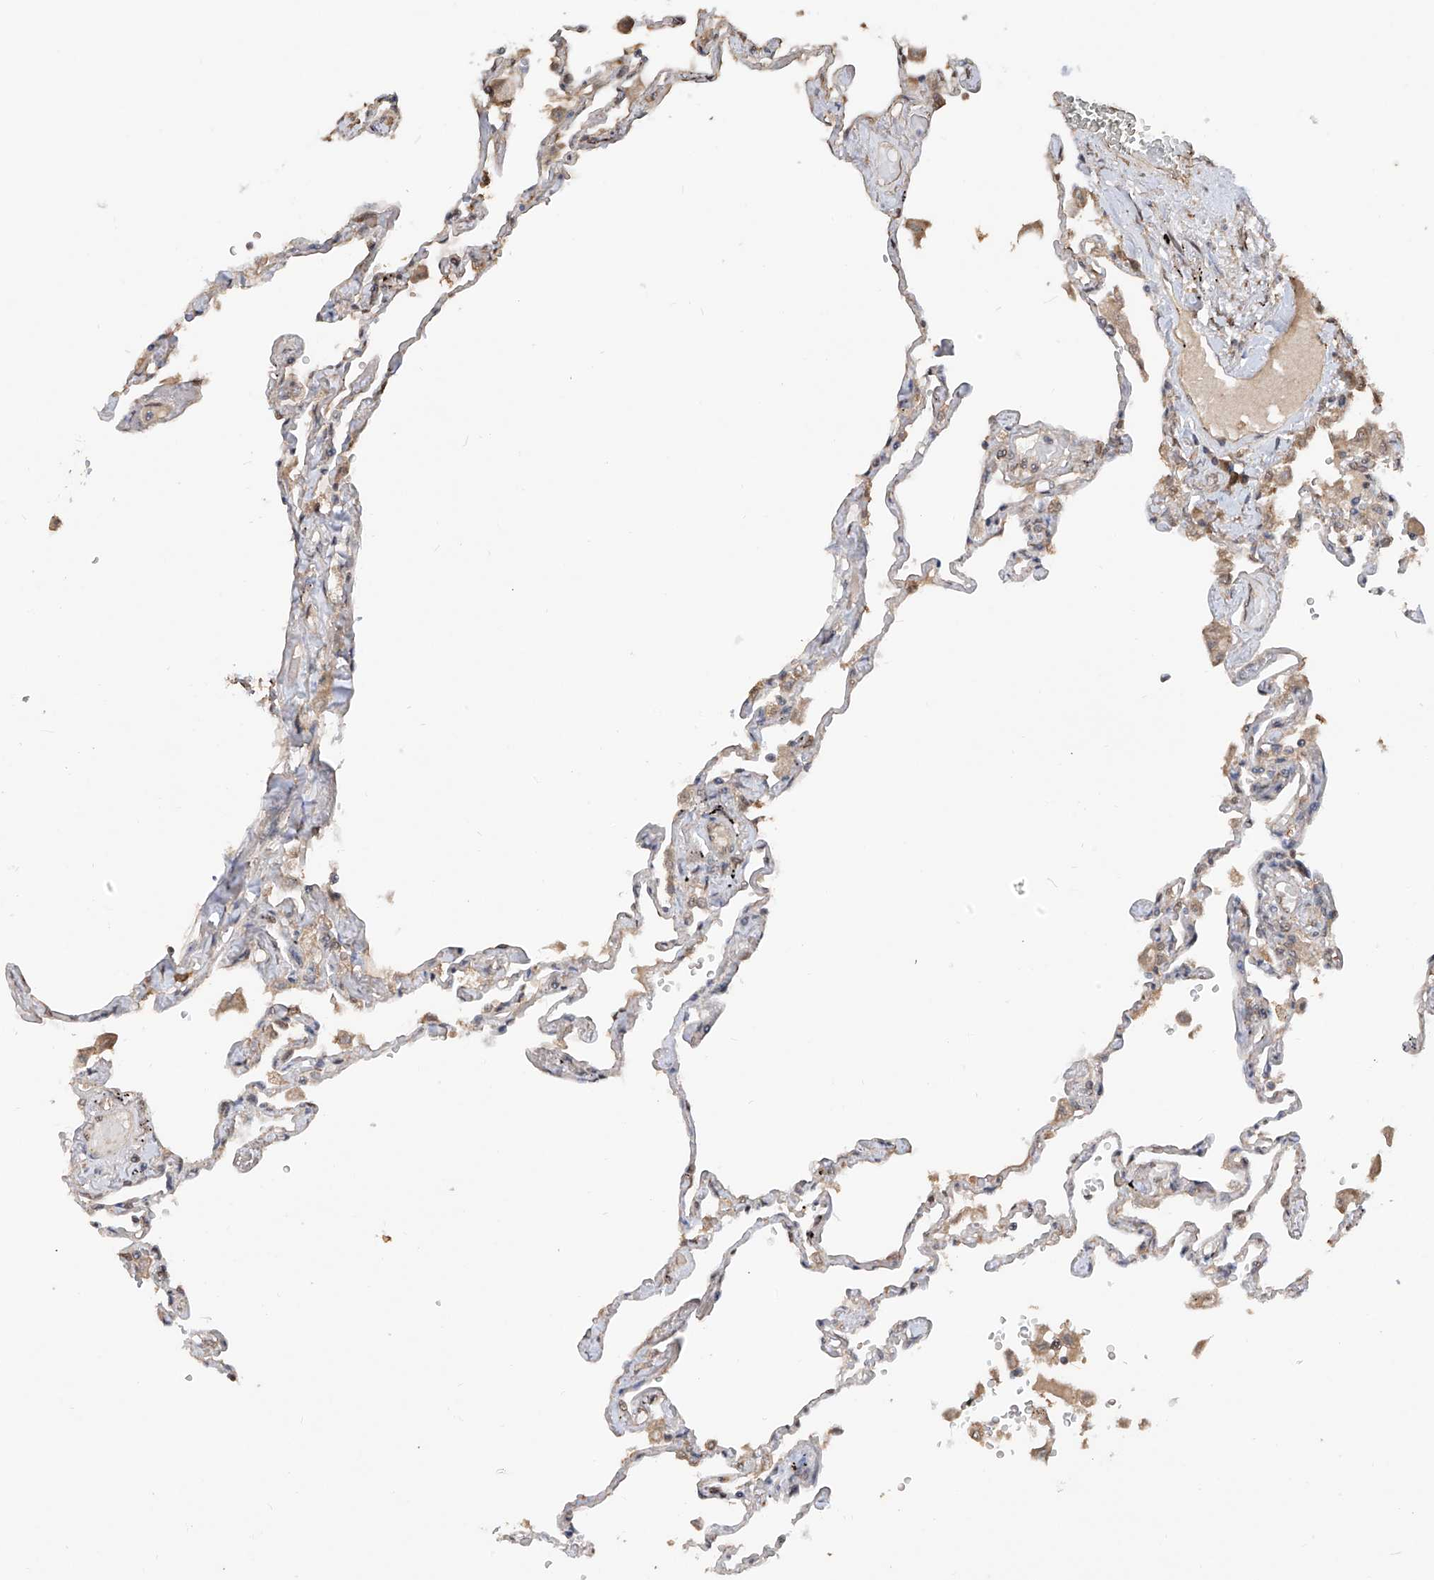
{"staining": {"intensity": "moderate", "quantity": "<25%", "location": "cytoplasmic/membranous"}, "tissue": "lung", "cell_type": "Alveolar cells", "image_type": "normal", "snomed": [{"axis": "morphology", "description": "Normal tissue, NOS"}, {"axis": "topography", "description": "Lung"}], "caption": "Protein staining of benign lung reveals moderate cytoplasmic/membranous positivity in approximately <25% of alveolar cells. (brown staining indicates protein expression, while blue staining denotes nuclei).", "gene": "FAM135A", "patient": {"sex": "female", "age": 67}}